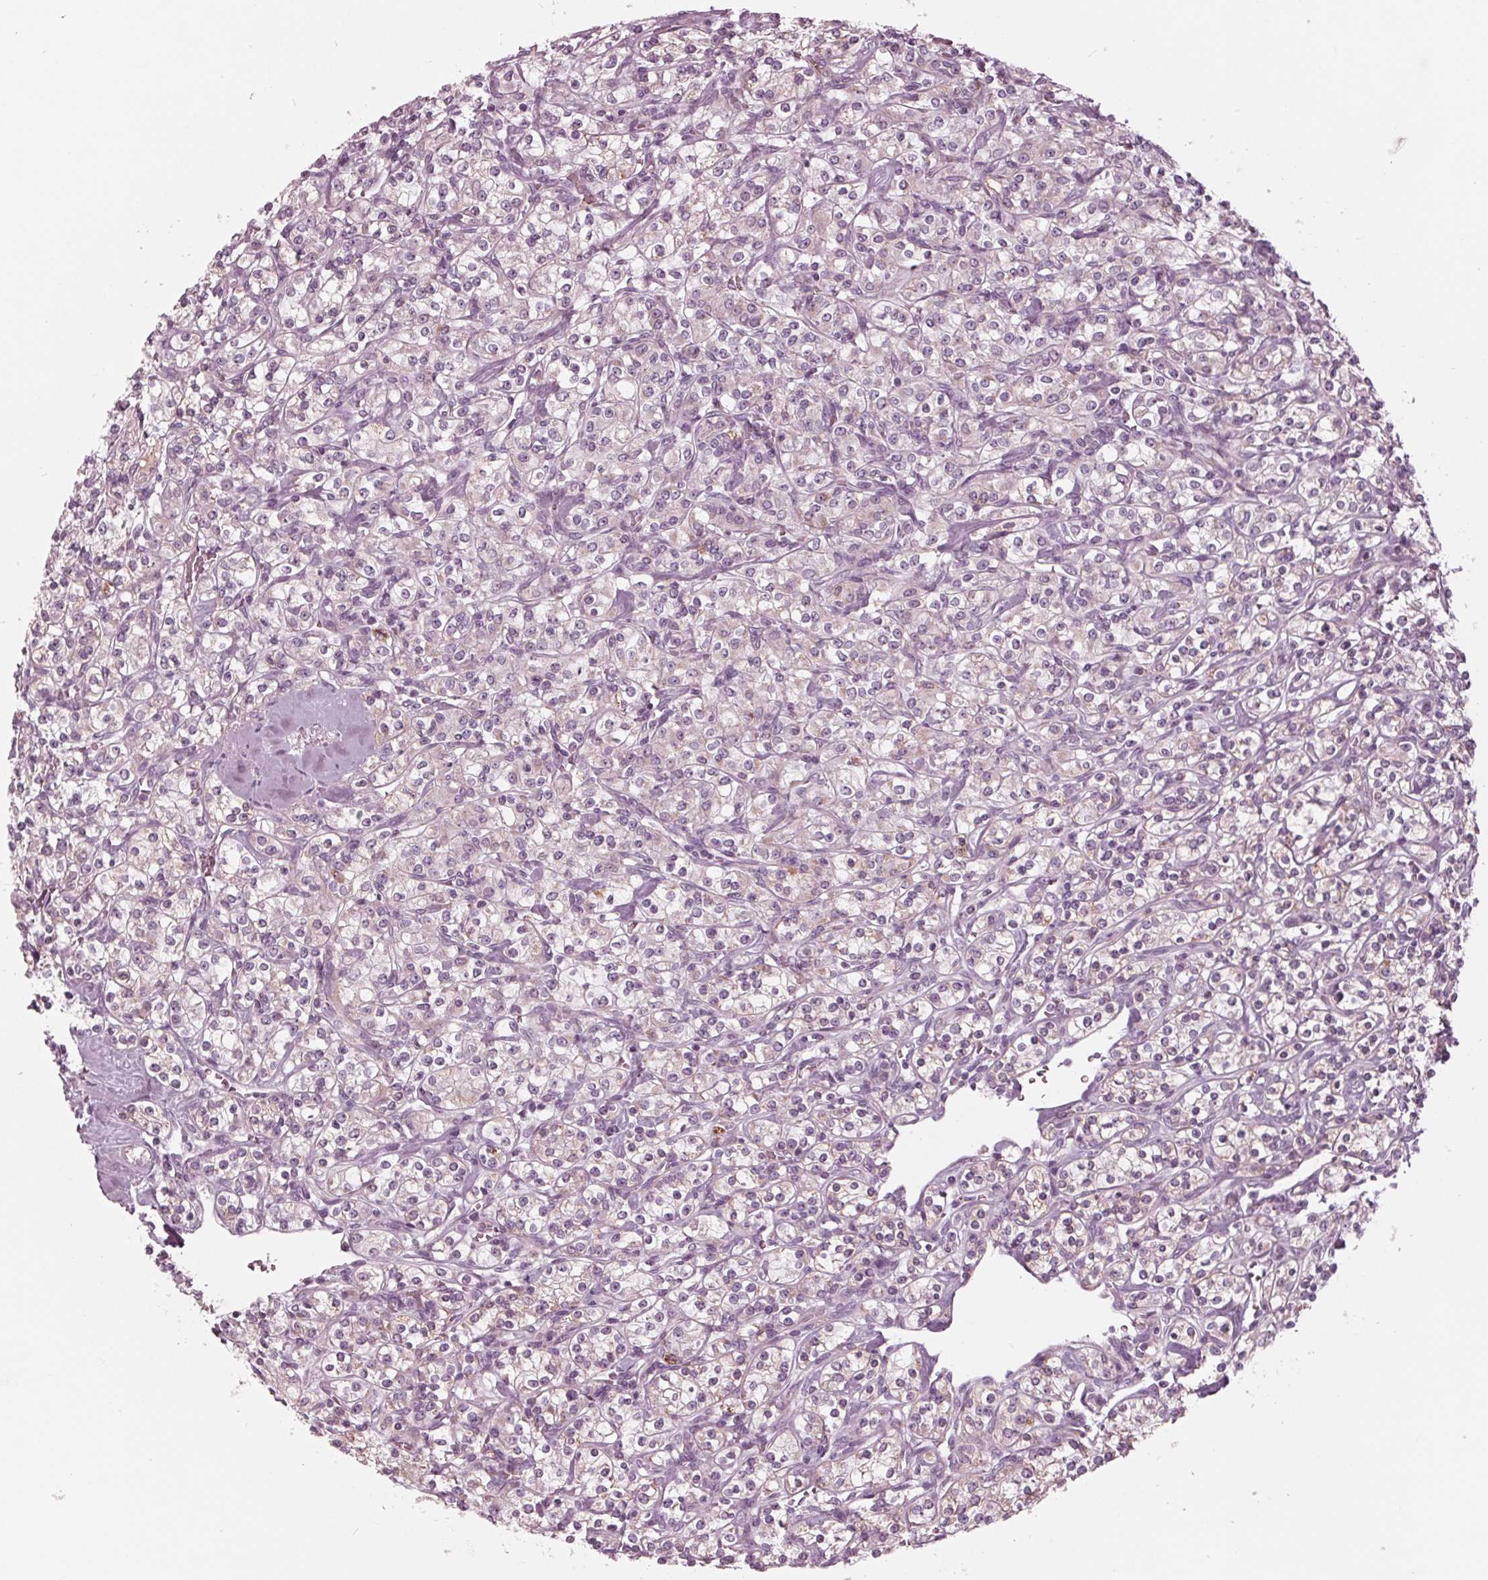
{"staining": {"intensity": "negative", "quantity": "none", "location": "none"}, "tissue": "renal cancer", "cell_type": "Tumor cells", "image_type": "cancer", "snomed": [{"axis": "morphology", "description": "Adenocarcinoma, NOS"}, {"axis": "topography", "description": "Kidney"}], "caption": "Photomicrograph shows no significant protein positivity in tumor cells of adenocarcinoma (renal). The staining is performed using DAB (3,3'-diaminobenzidine) brown chromogen with nuclei counter-stained in using hematoxylin.", "gene": "CLN6", "patient": {"sex": "male", "age": 77}}